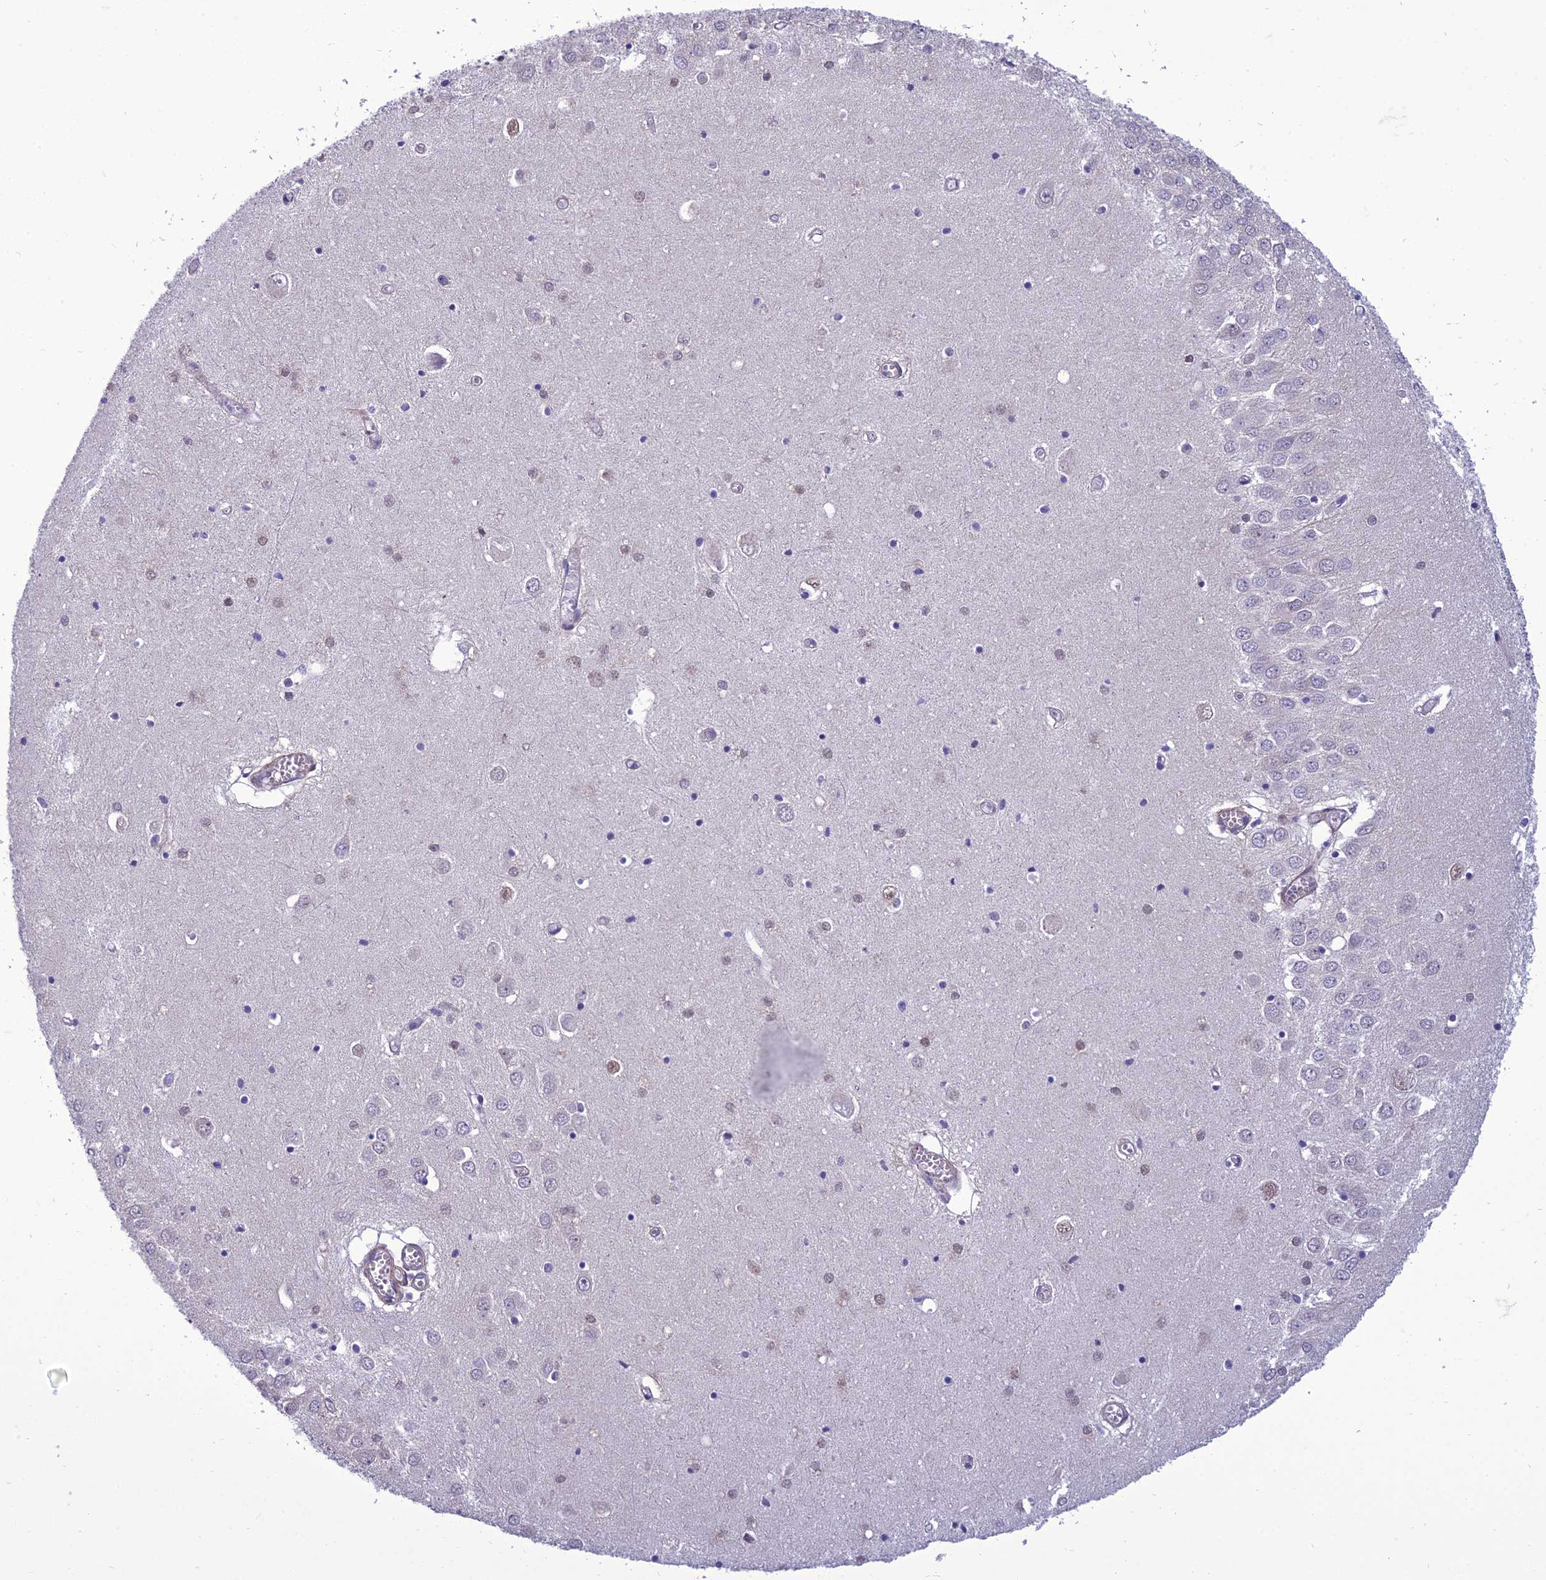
{"staining": {"intensity": "negative", "quantity": "none", "location": "none"}, "tissue": "hippocampus", "cell_type": "Glial cells", "image_type": "normal", "snomed": [{"axis": "morphology", "description": "Normal tissue, NOS"}, {"axis": "topography", "description": "Hippocampus"}], "caption": "Immunohistochemistry (IHC) image of unremarkable hippocampus stained for a protein (brown), which exhibits no staining in glial cells.", "gene": "GAB4", "patient": {"sex": "male", "age": 70}}